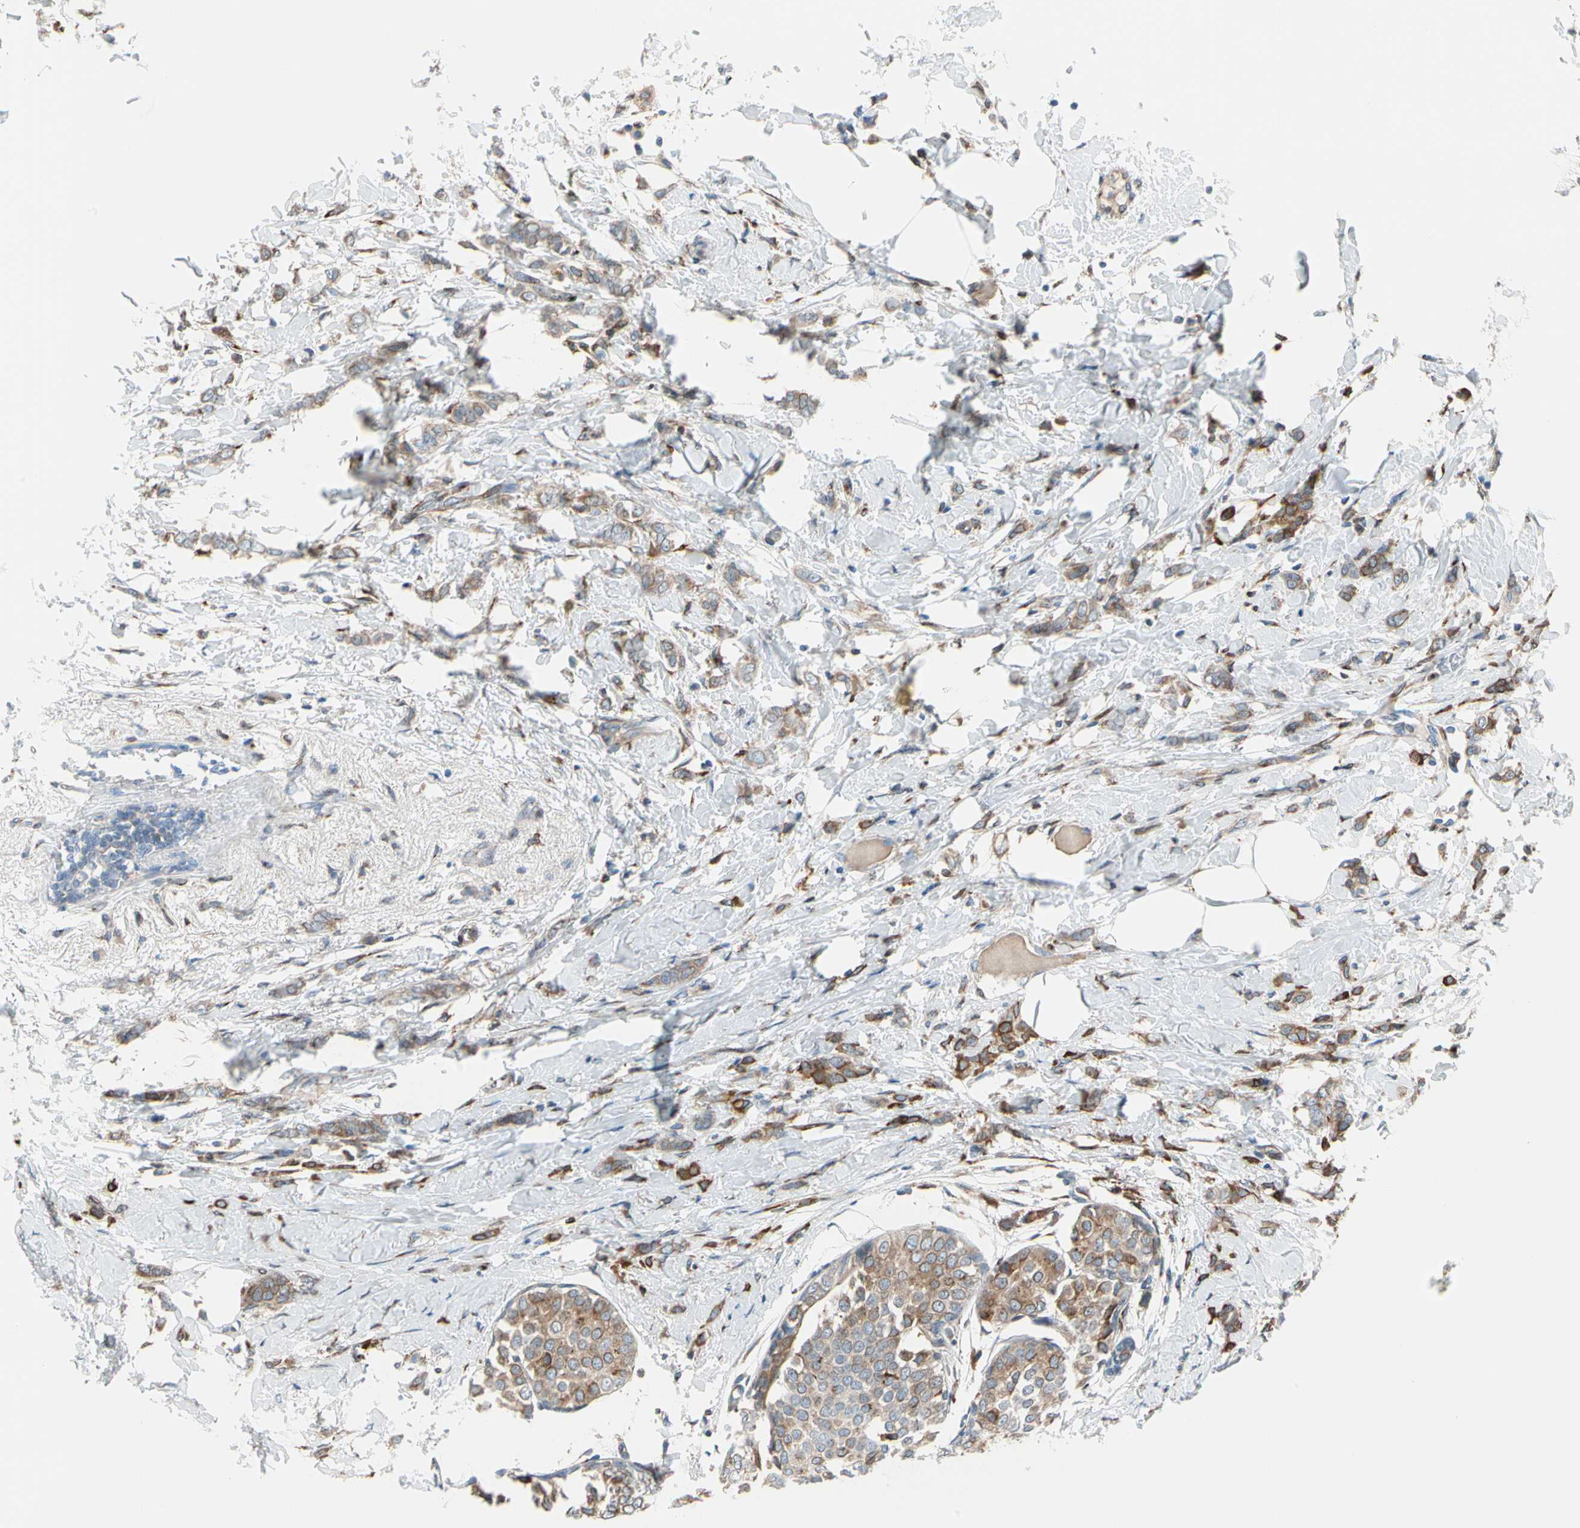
{"staining": {"intensity": "moderate", "quantity": ">75%", "location": "cytoplasmic/membranous"}, "tissue": "breast cancer", "cell_type": "Tumor cells", "image_type": "cancer", "snomed": [{"axis": "morphology", "description": "Lobular carcinoma, in situ"}, {"axis": "morphology", "description": "Lobular carcinoma"}, {"axis": "topography", "description": "Breast"}], "caption": "High-power microscopy captured an immunohistochemistry (IHC) photomicrograph of breast lobular carcinoma in situ, revealing moderate cytoplasmic/membranous positivity in about >75% of tumor cells. (brown staining indicates protein expression, while blue staining denotes nuclei).", "gene": "NUCB1", "patient": {"sex": "female", "age": 41}}